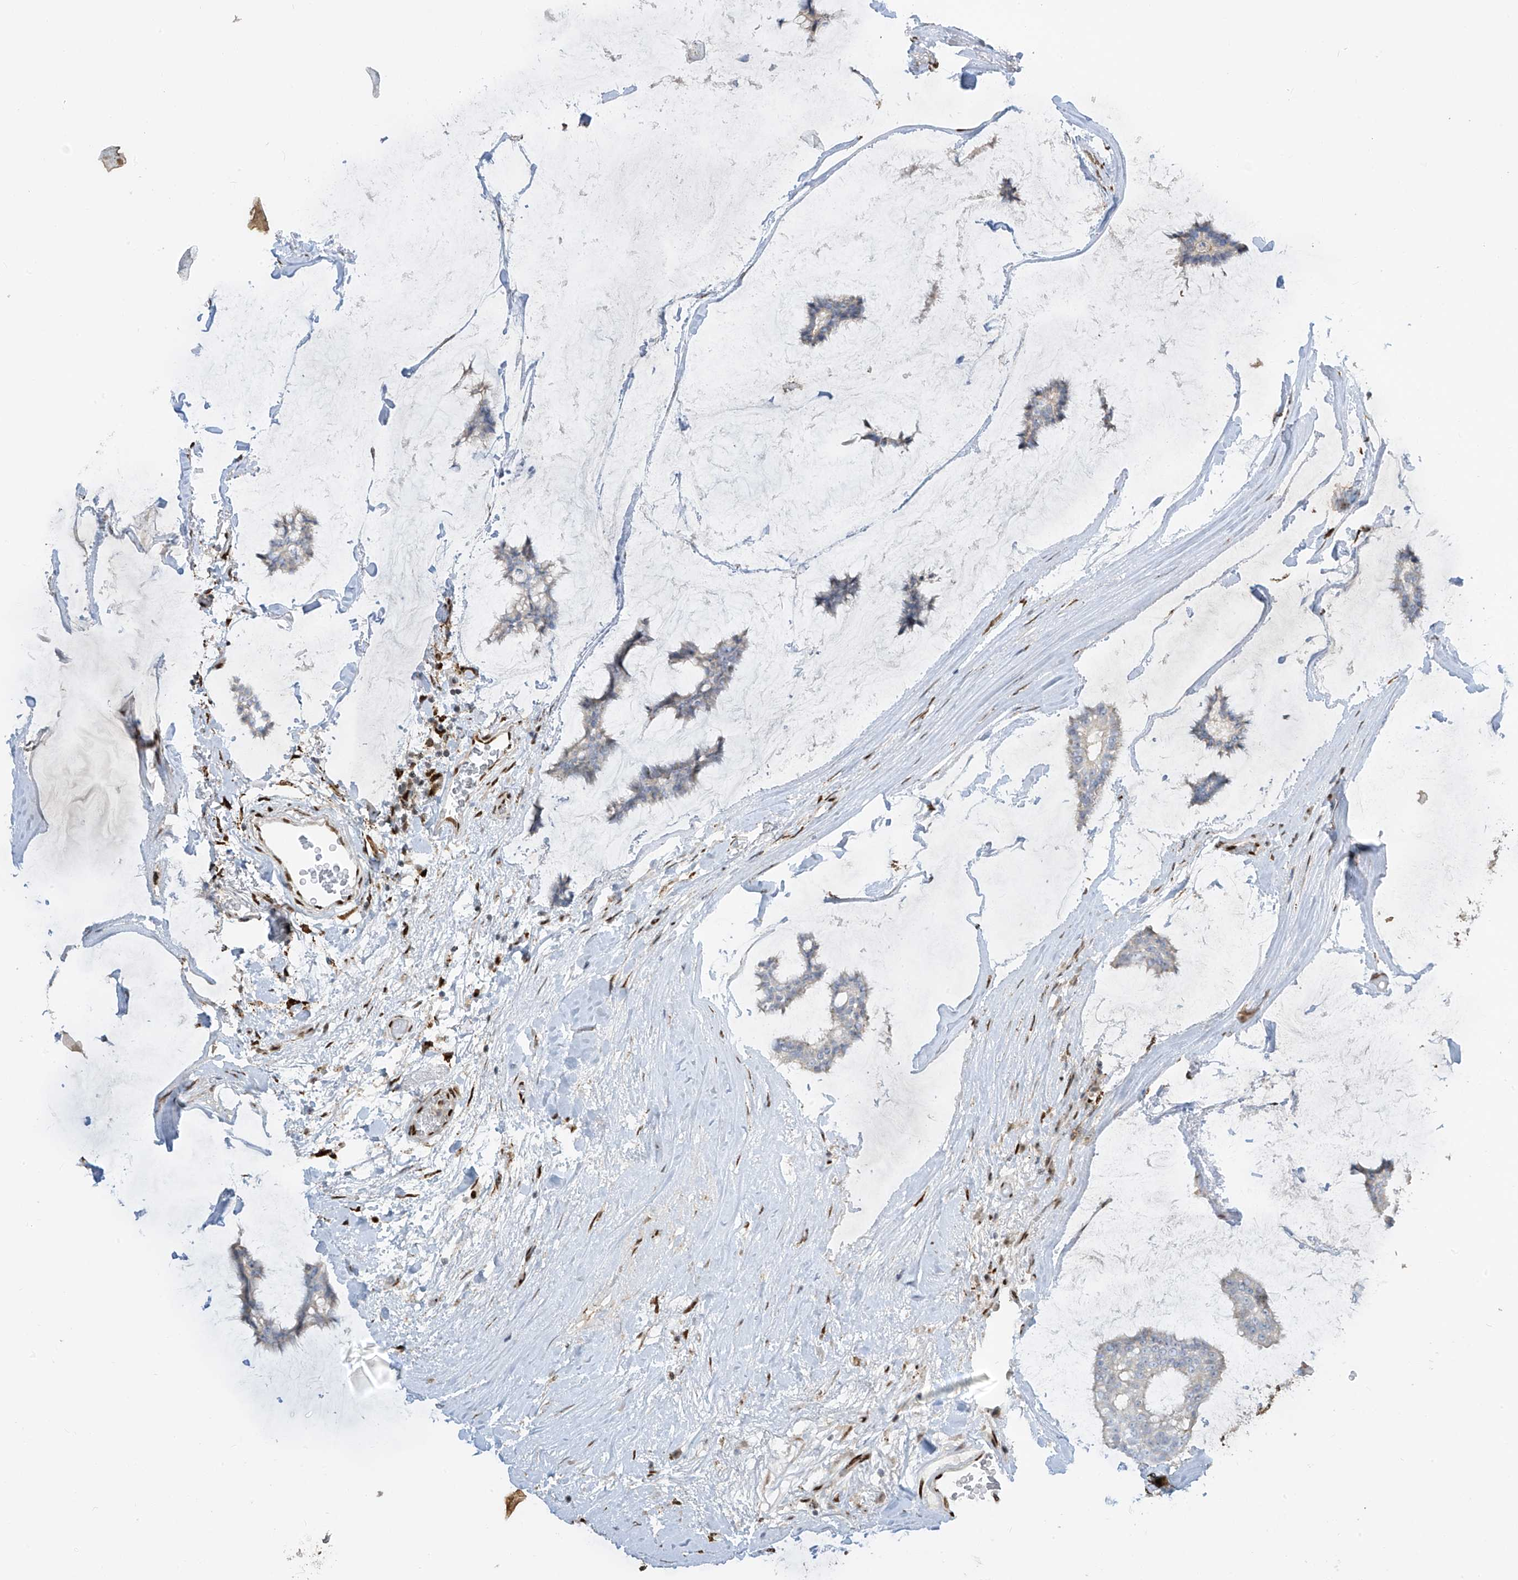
{"staining": {"intensity": "negative", "quantity": "none", "location": "none"}, "tissue": "breast cancer", "cell_type": "Tumor cells", "image_type": "cancer", "snomed": [{"axis": "morphology", "description": "Duct carcinoma"}, {"axis": "topography", "description": "Breast"}], "caption": "This is an immunohistochemistry micrograph of human breast cancer. There is no positivity in tumor cells.", "gene": "PM20D2", "patient": {"sex": "female", "age": 93}}